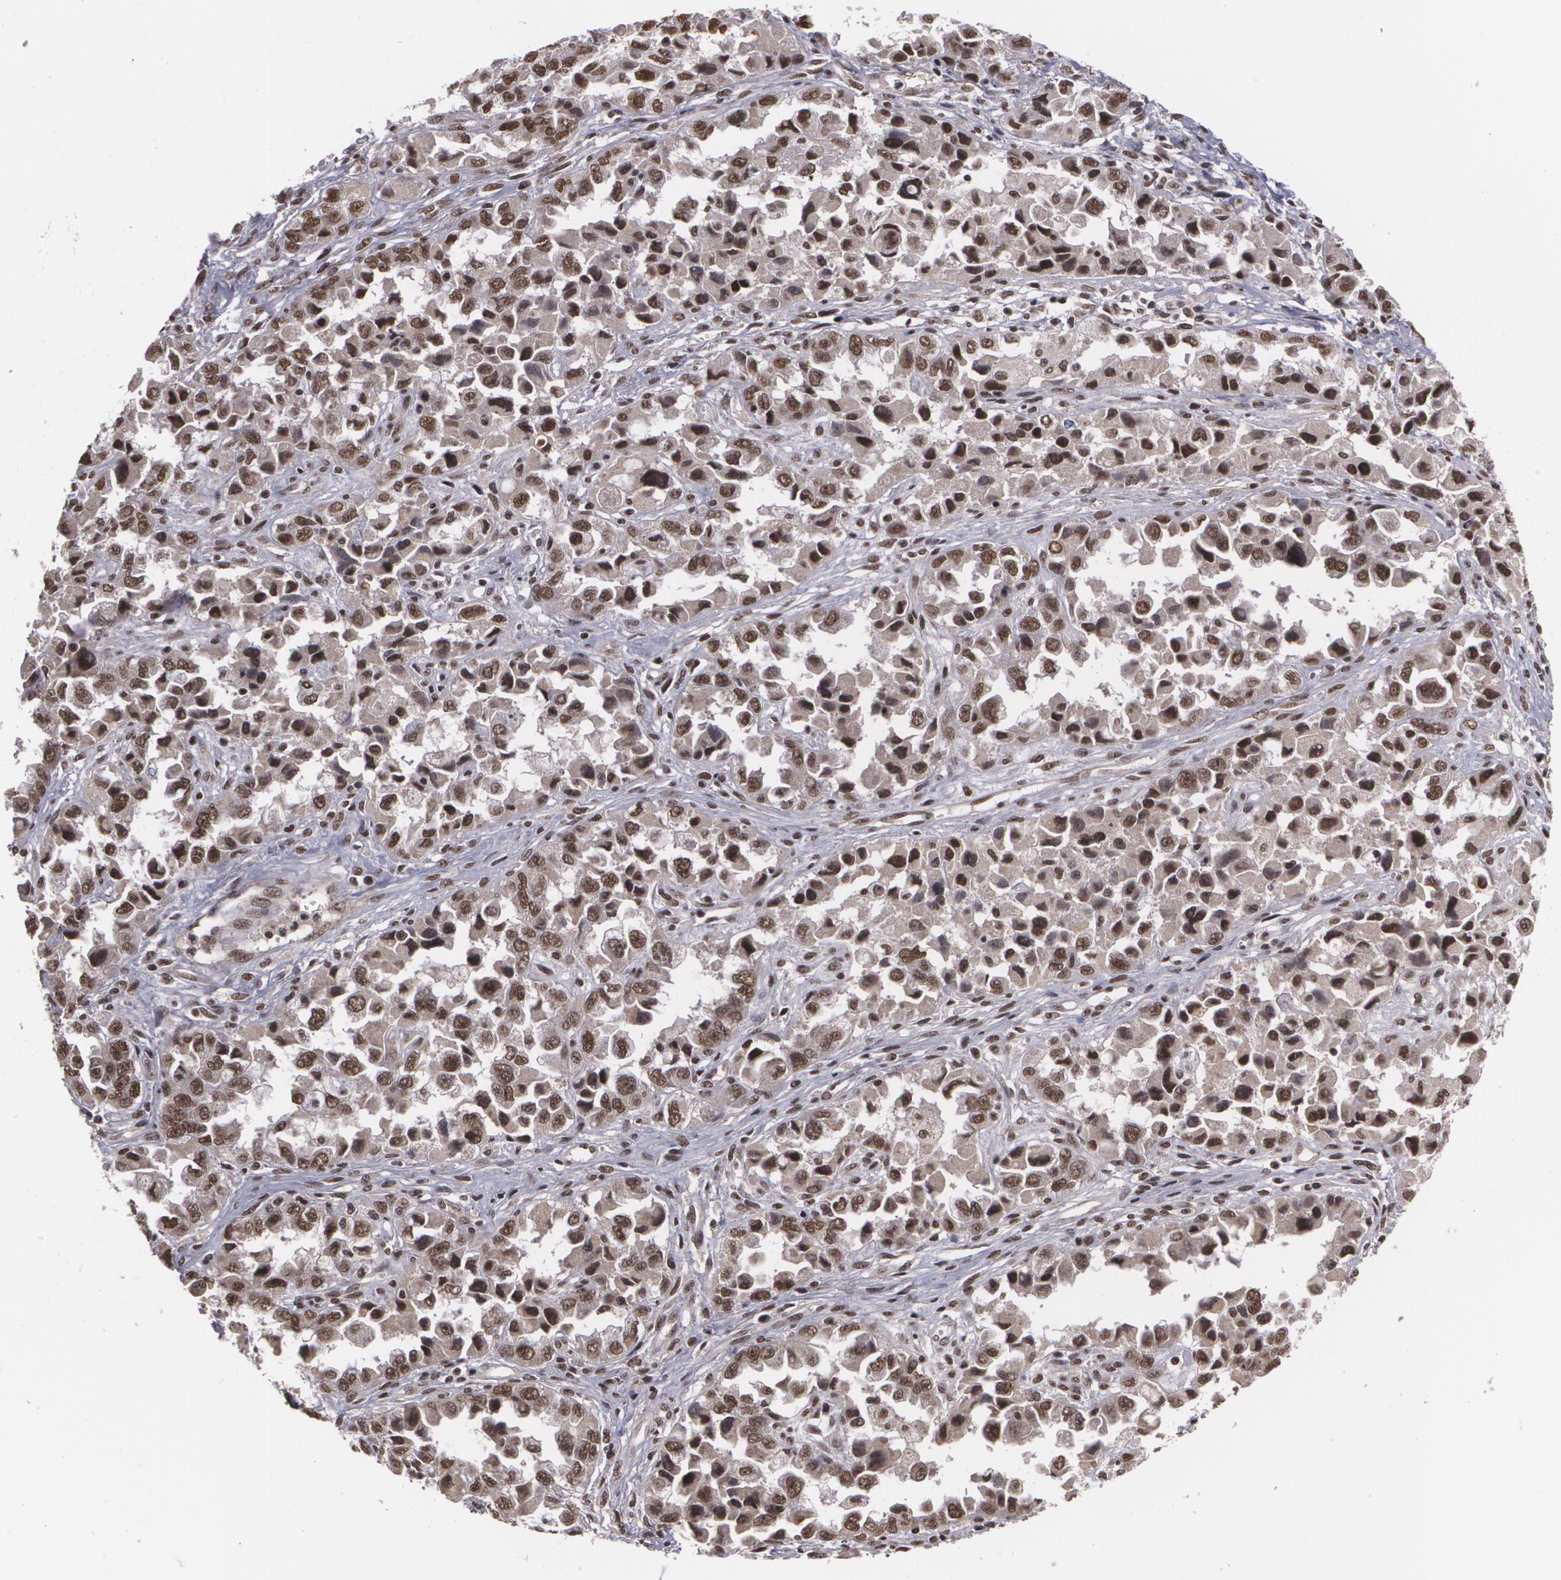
{"staining": {"intensity": "strong", "quantity": ">75%", "location": "nuclear"}, "tissue": "ovarian cancer", "cell_type": "Tumor cells", "image_type": "cancer", "snomed": [{"axis": "morphology", "description": "Cystadenocarcinoma, serous, NOS"}, {"axis": "topography", "description": "Ovary"}], "caption": "Strong nuclear protein staining is seen in about >75% of tumor cells in ovarian serous cystadenocarcinoma.", "gene": "RXRB", "patient": {"sex": "female", "age": 84}}